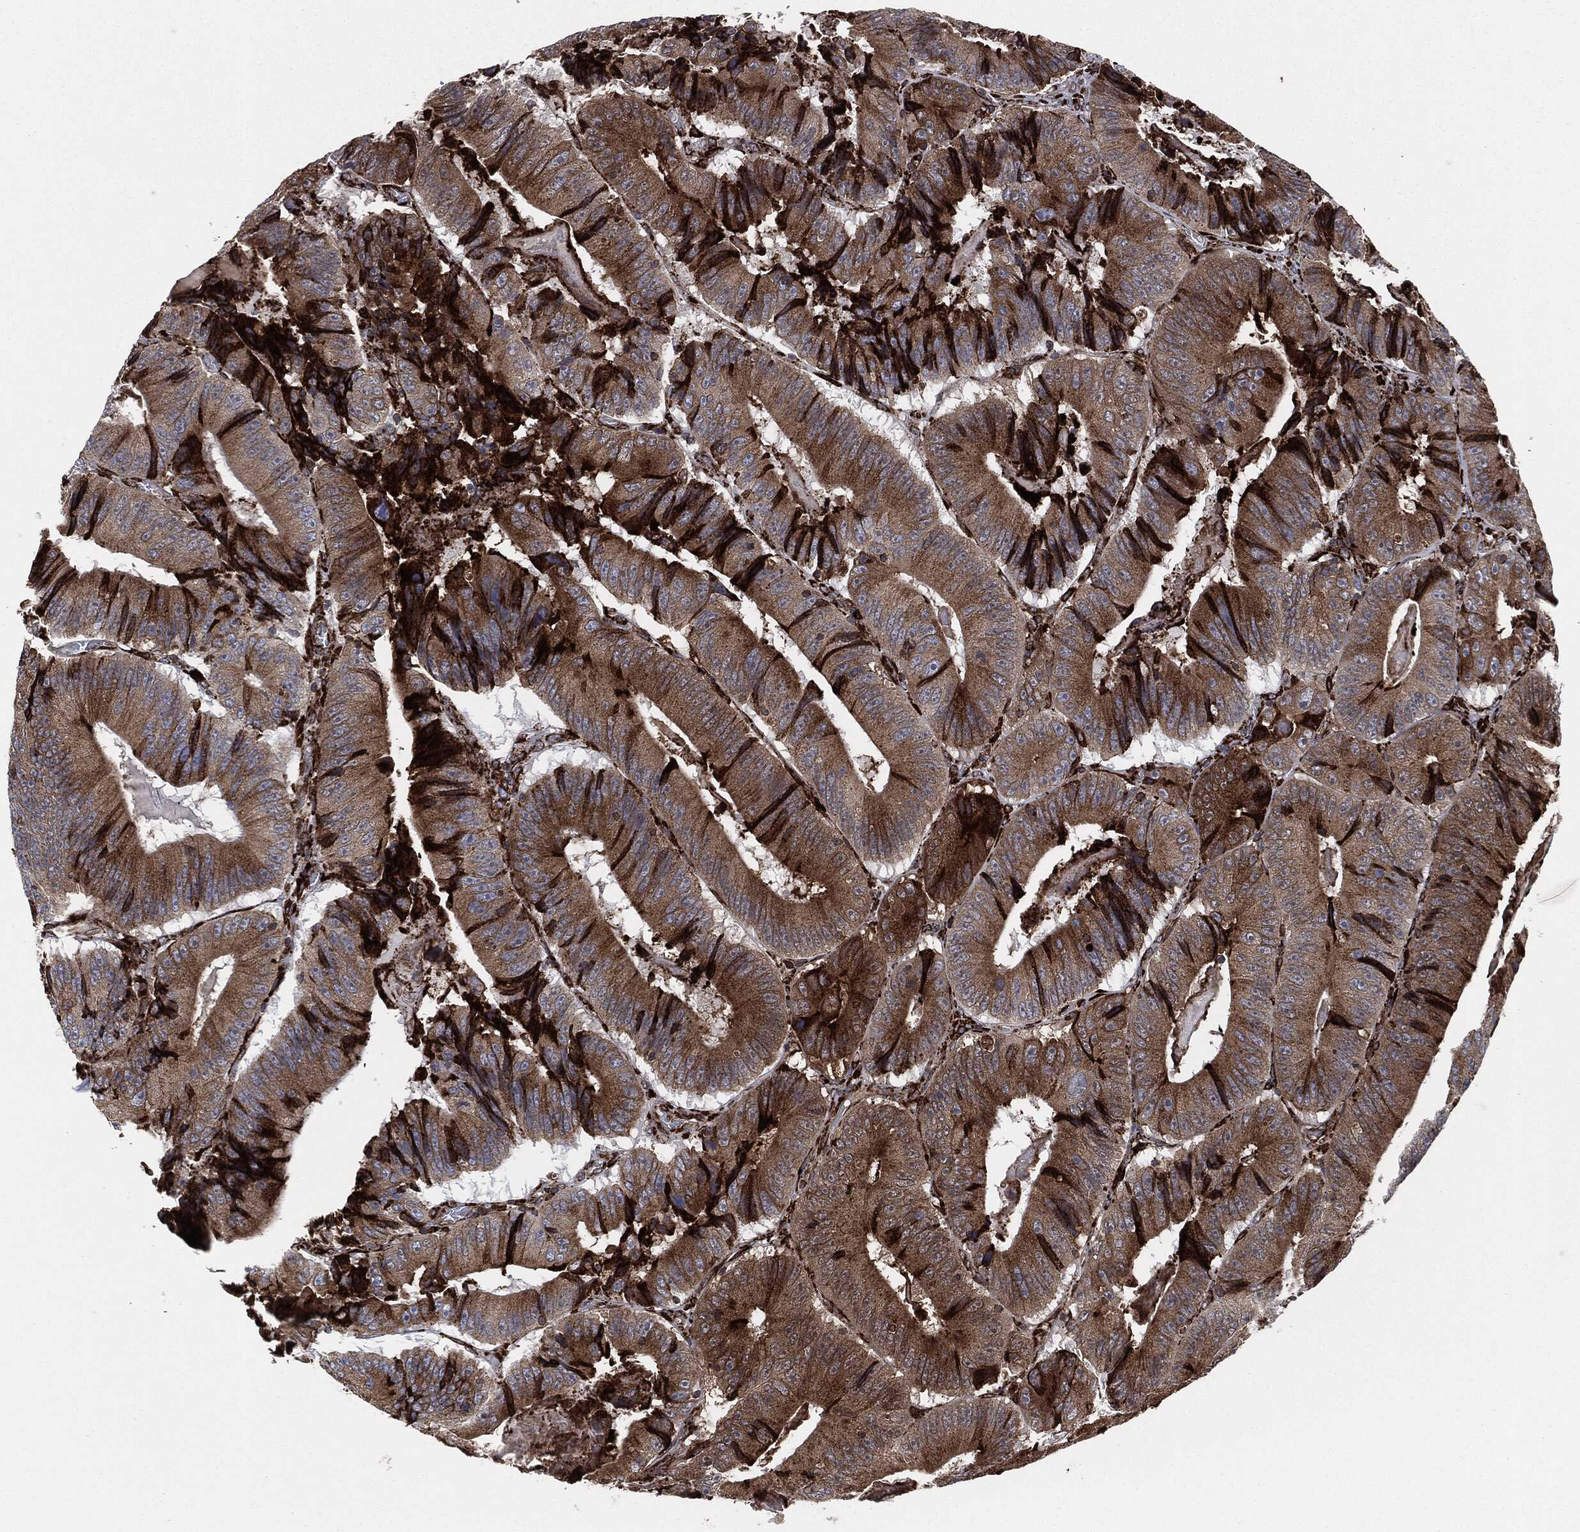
{"staining": {"intensity": "strong", "quantity": ">75%", "location": "cytoplasmic/membranous"}, "tissue": "colorectal cancer", "cell_type": "Tumor cells", "image_type": "cancer", "snomed": [{"axis": "morphology", "description": "Adenocarcinoma, NOS"}, {"axis": "topography", "description": "Colon"}], "caption": "A brown stain shows strong cytoplasmic/membranous expression of a protein in colorectal cancer (adenocarcinoma) tumor cells.", "gene": "CALR", "patient": {"sex": "female", "age": 86}}